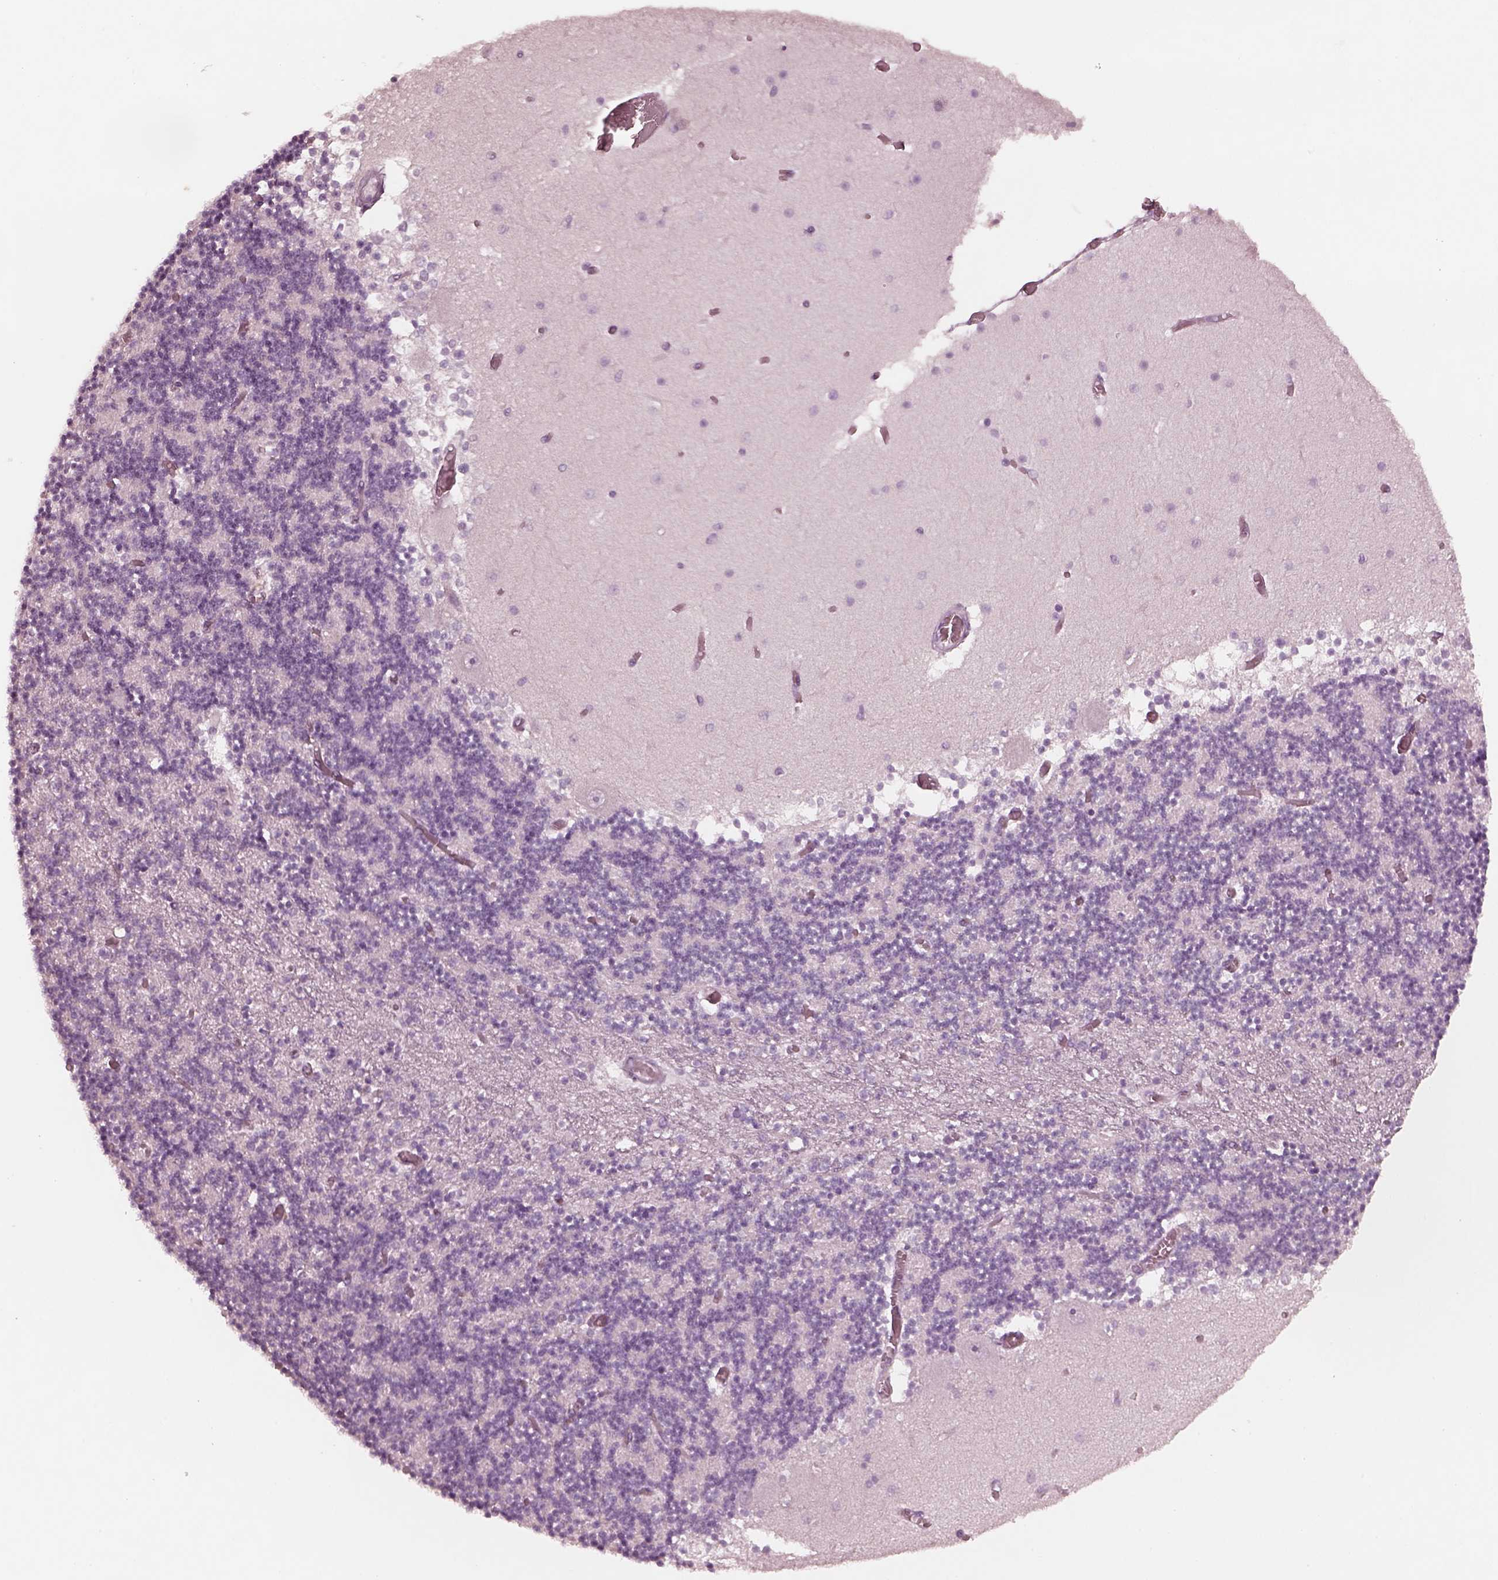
{"staining": {"intensity": "negative", "quantity": "none", "location": "none"}, "tissue": "cerebellum", "cell_type": "Cells in granular layer", "image_type": "normal", "snomed": [{"axis": "morphology", "description": "Normal tissue, NOS"}, {"axis": "topography", "description": "Cerebellum"}], "caption": "IHC micrograph of benign cerebellum: human cerebellum stained with DAB (3,3'-diaminobenzidine) exhibits no significant protein expression in cells in granular layer. The staining is performed using DAB brown chromogen with nuclei counter-stained in using hematoxylin.", "gene": "PON3", "patient": {"sex": "female", "age": 28}}